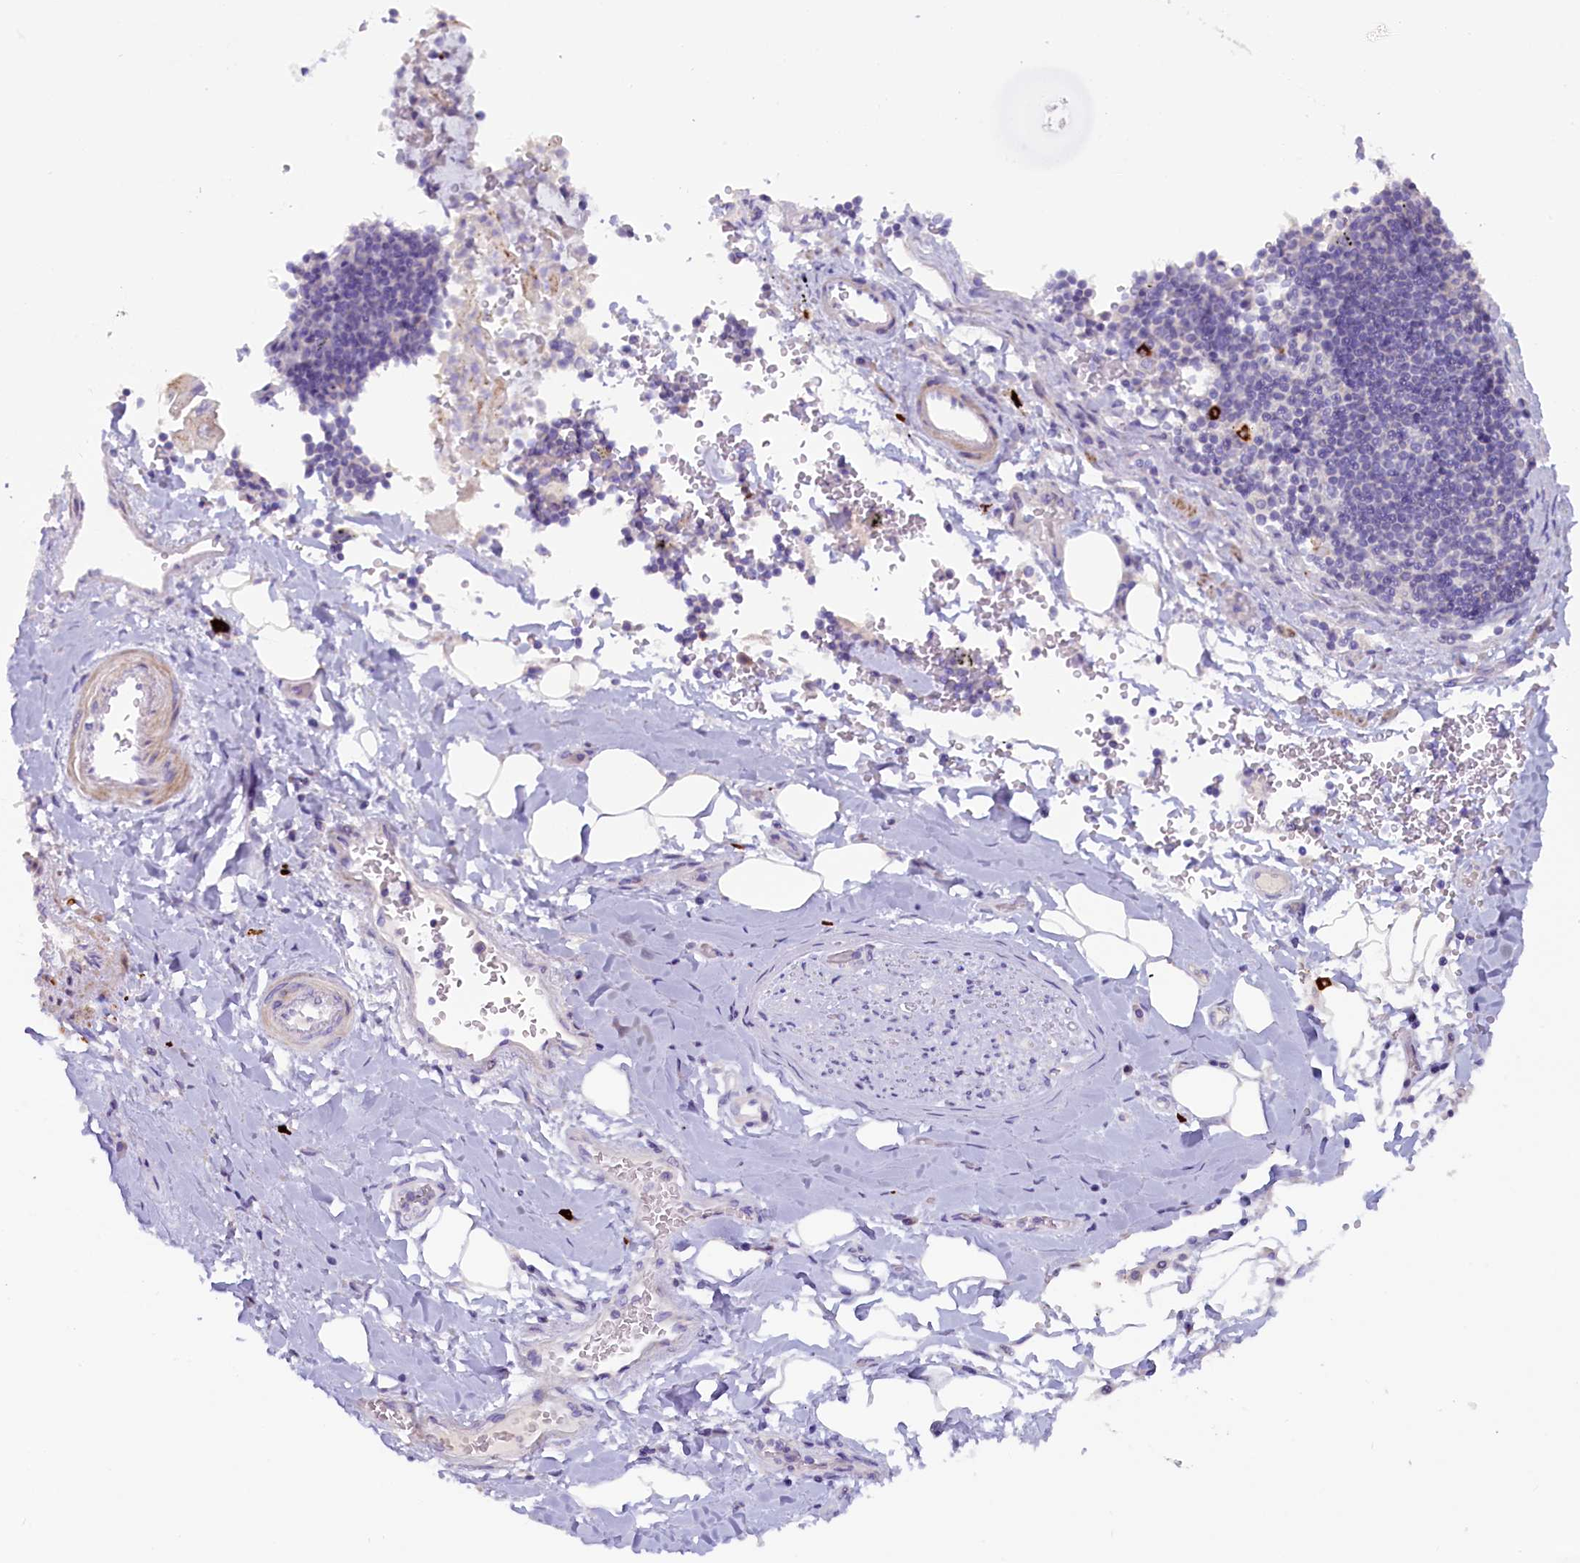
{"staining": {"intensity": "negative", "quantity": "none", "location": "none"}, "tissue": "adipose tissue", "cell_type": "Adipocytes", "image_type": "normal", "snomed": [{"axis": "morphology", "description": "Normal tissue, NOS"}, {"axis": "topography", "description": "Lymph node"}, {"axis": "topography", "description": "Cartilage tissue"}, {"axis": "topography", "description": "Bronchus"}], "caption": "Protein analysis of normal adipose tissue demonstrates no significant staining in adipocytes.", "gene": "RTTN", "patient": {"sex": "male", "age": 63}}